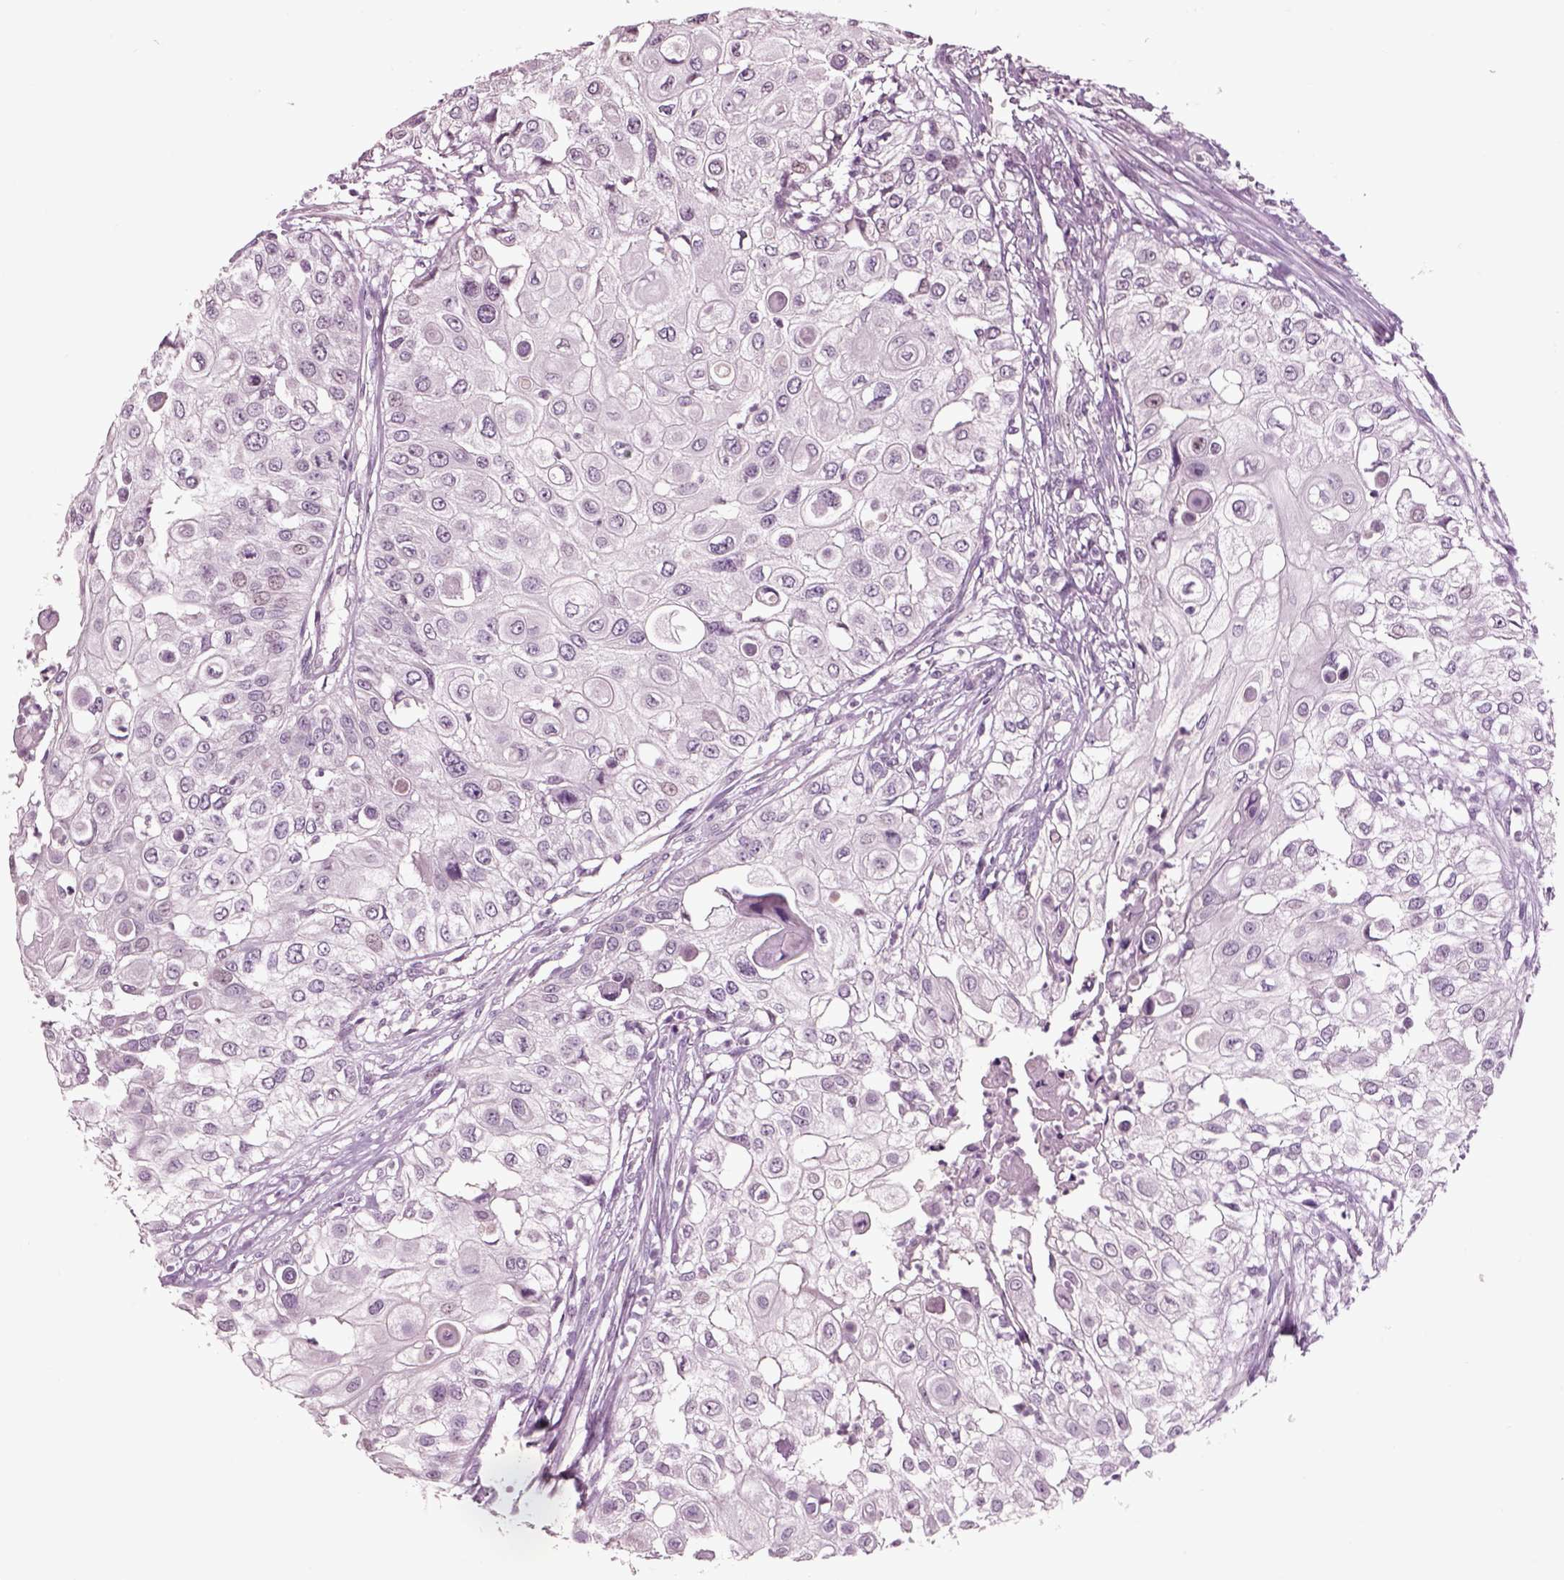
{"staining": {"intensity": "negative", "quantity": "none", "location": "none"}, "tissue": "urothelial cancer", "cell_type": "Tumor cells", "image_type": "cancer", "snomed": [{"axis": "morphology", "description": "Urothelial carcinoma, High grade"}, {"axis": "topography", "description": "Urinary bladder"}], "caption": "Tumor cells show no significant protein positivity in urothelial cancer.", "gene": "CHGB", "patient": {"sex": "female", "age": 79}}